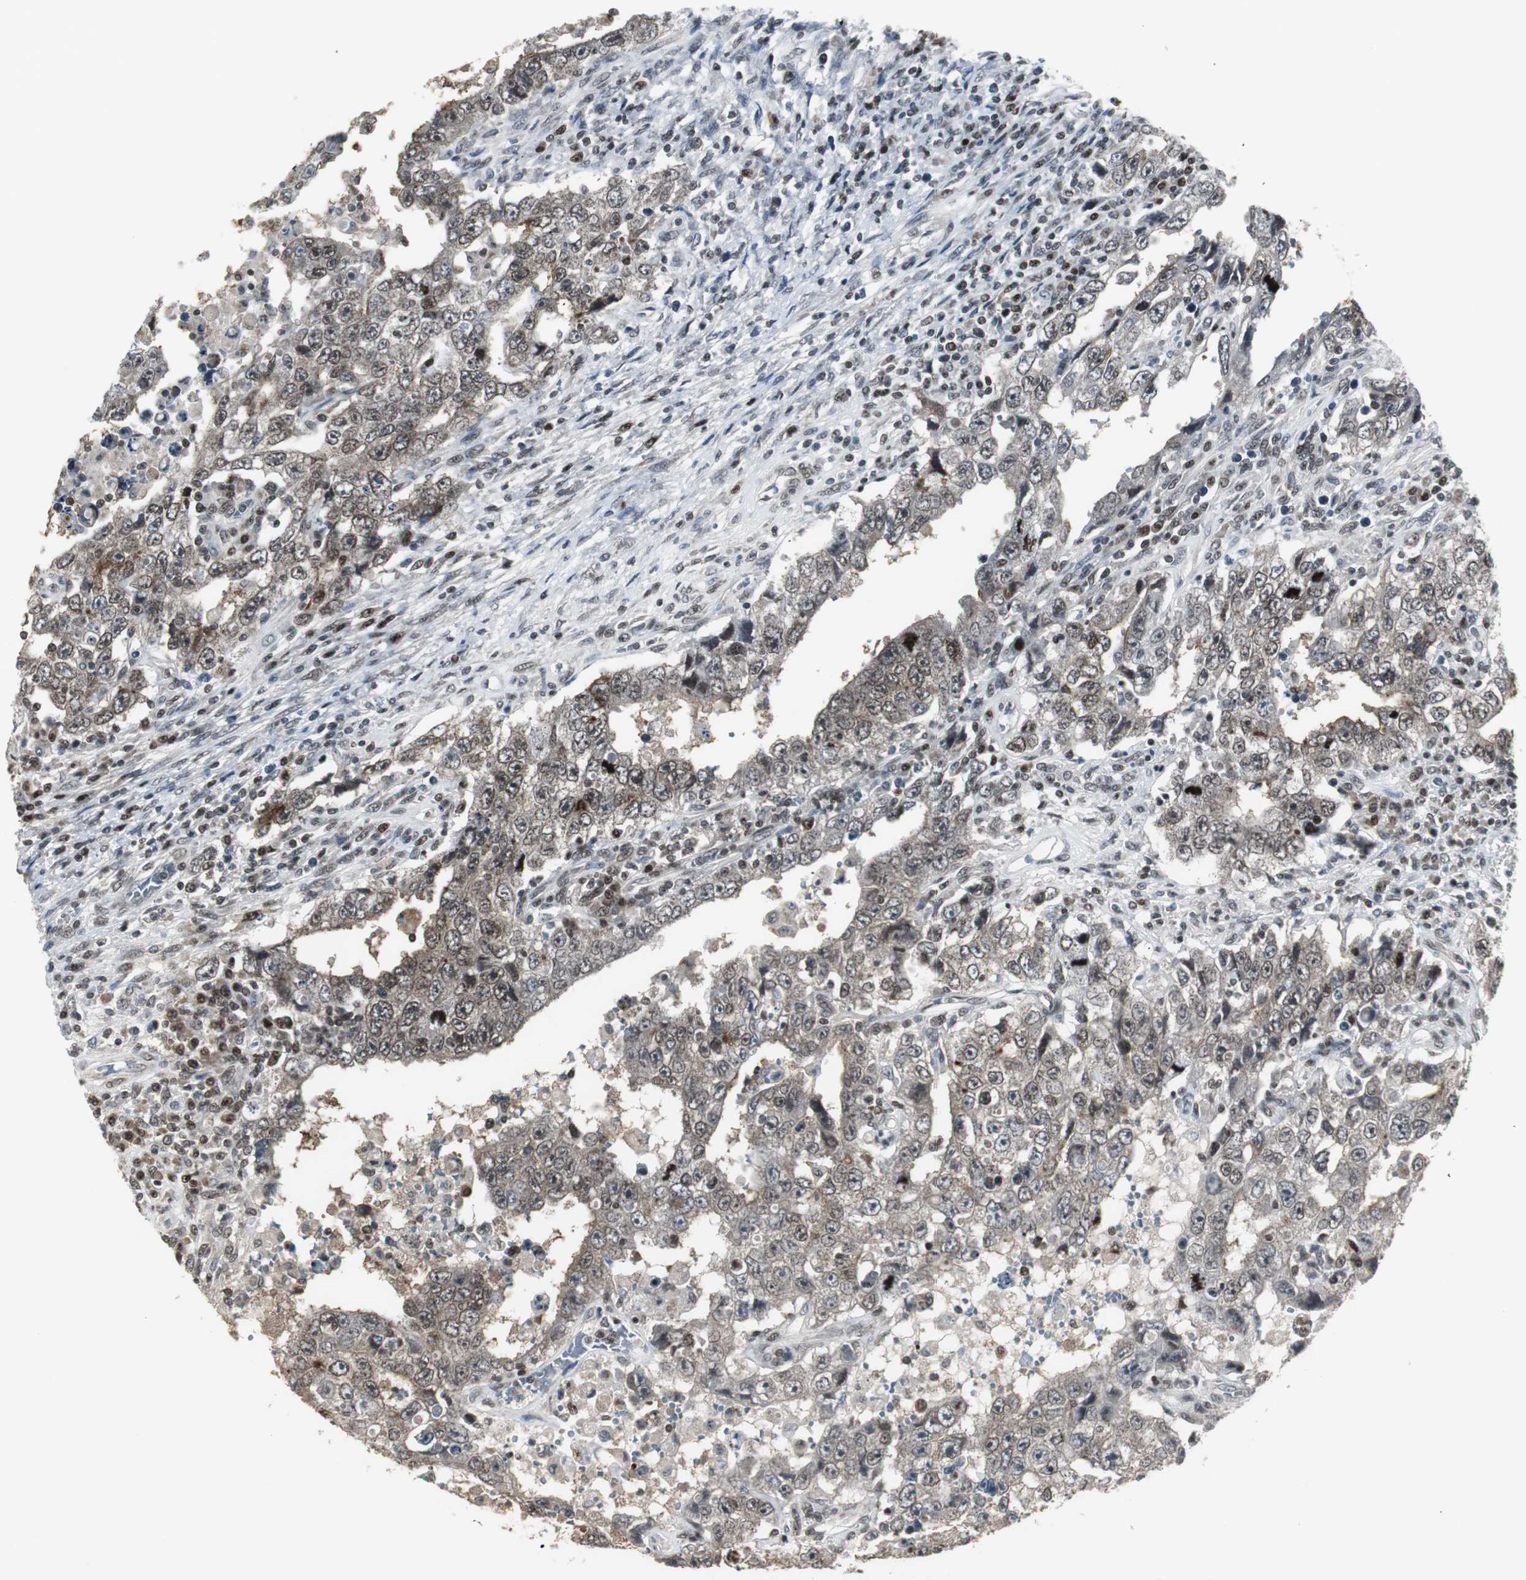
{"staining": {"intensity": "weak", "quantity": "25%-75%", "location": "cytoplasmic/membranous,nuclear"}, "tissue": "testis cancer", "cell_type": "Tumor cells", "image_type": "cancer", "snomed": [{"axis": "morphology", "description": "Carcinoma, Embryonal, NOS"}, {"axis": "topography", "description": "Testis"}], "caption": "Brown immunohistochemical staining in human testis cancer exhibits weak cytoplasmic/membranous and nuclear positivity in approximately 25%-75% of tumor cells. (DAB IHC with brightfield microscopy, high magnification).", "gene": "MPG", "patient": {"sex": "male", "age": 26}}